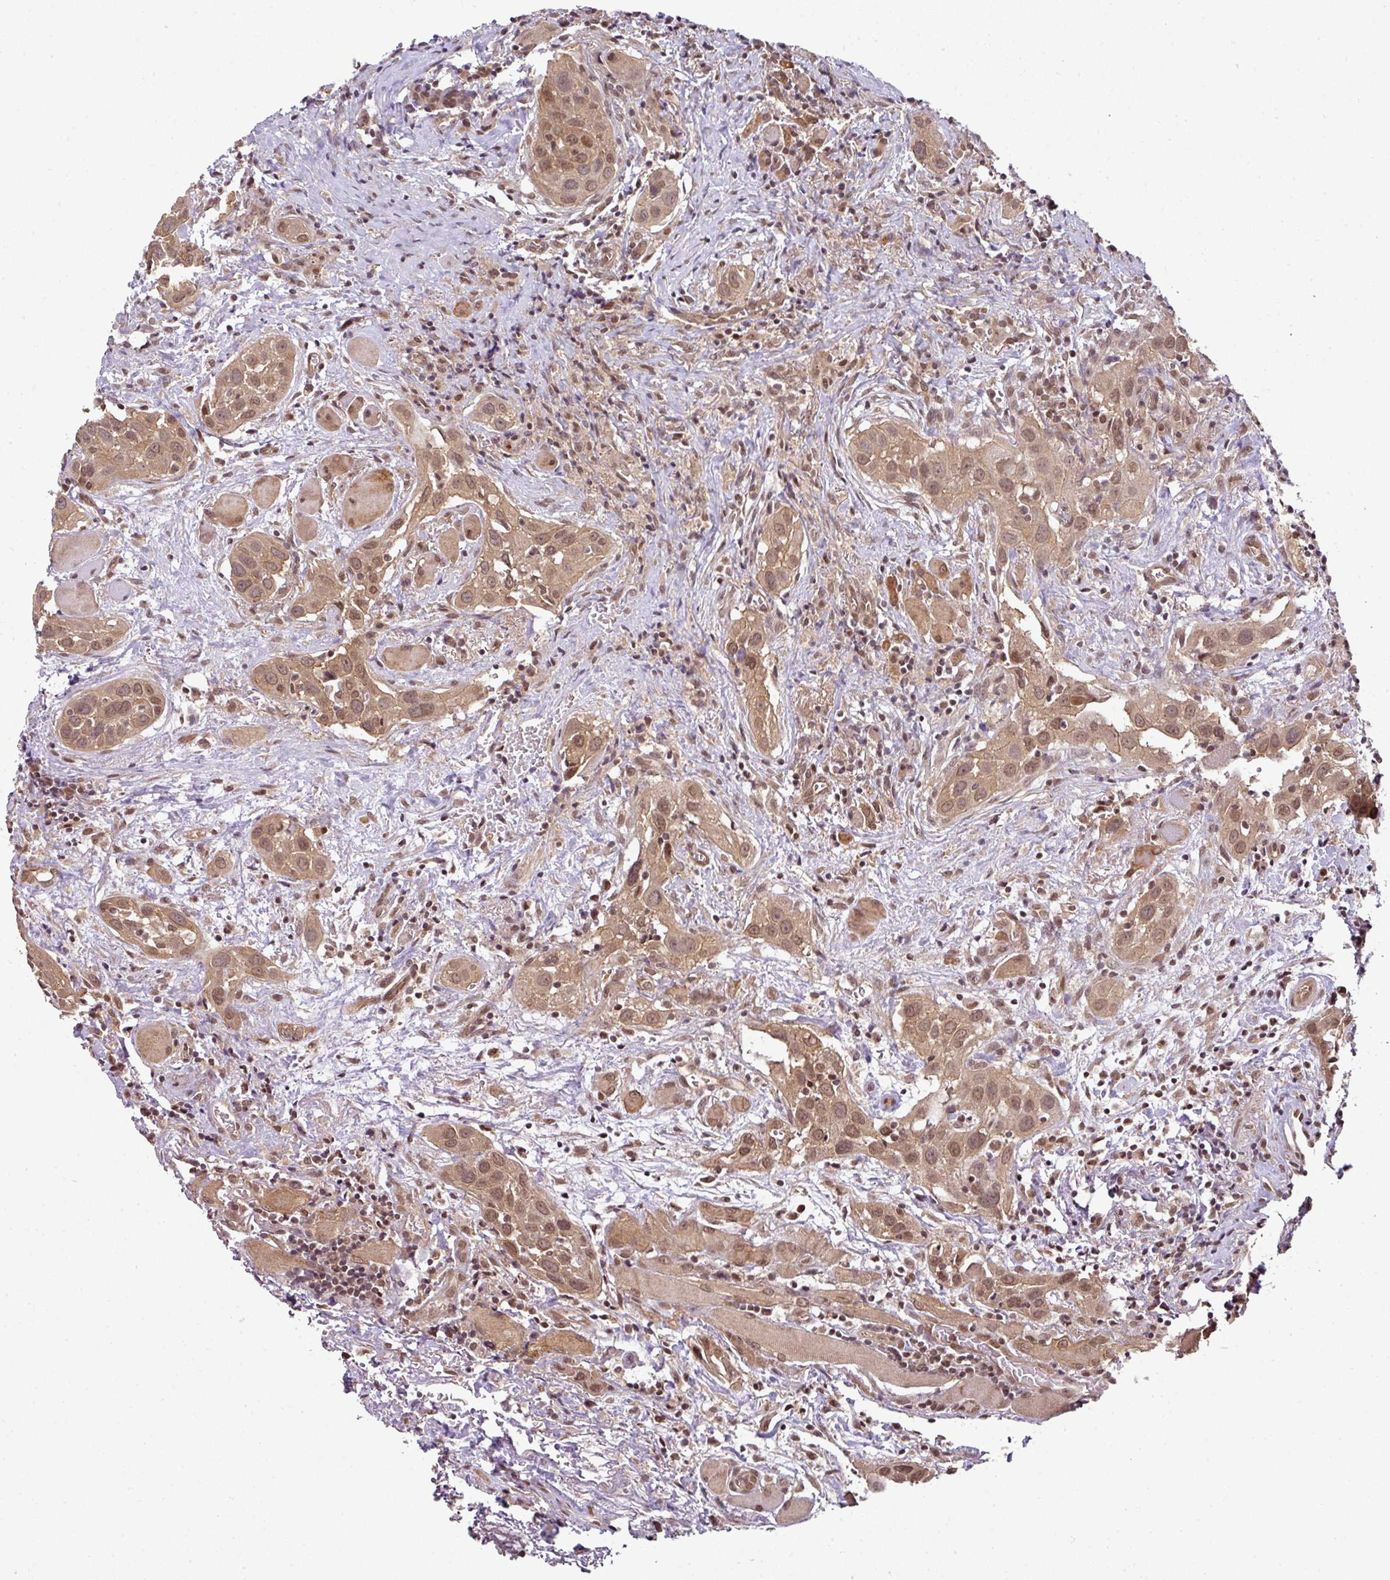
{"staining": {"intensity": "moderate", "quantity": ">75%", "location": "cytoplasmic/membranous,nuclear"}, "tissue": "head and neck cancer", "cell_type": "Tumor cells", "image_type": "cancer", "snomed": [{"axis": "morphology", "description": "Squamous cell carcinoma, NOS"}, {"axis": "topography", "description": "Oral tissue"}, {"axis": "topography", "description": "Head-Neck"}], "caption": "This histopathology image demonstrates immunohistochemistry (IHC) staining of squamous cell carcinoma (head and neck), with medium moderate cytoplasmic/membranous and nuclear staining in about >75% of tumor cells.", "gene": "ANKRD18A", "patient": {"sex": "female", "age": 50}}